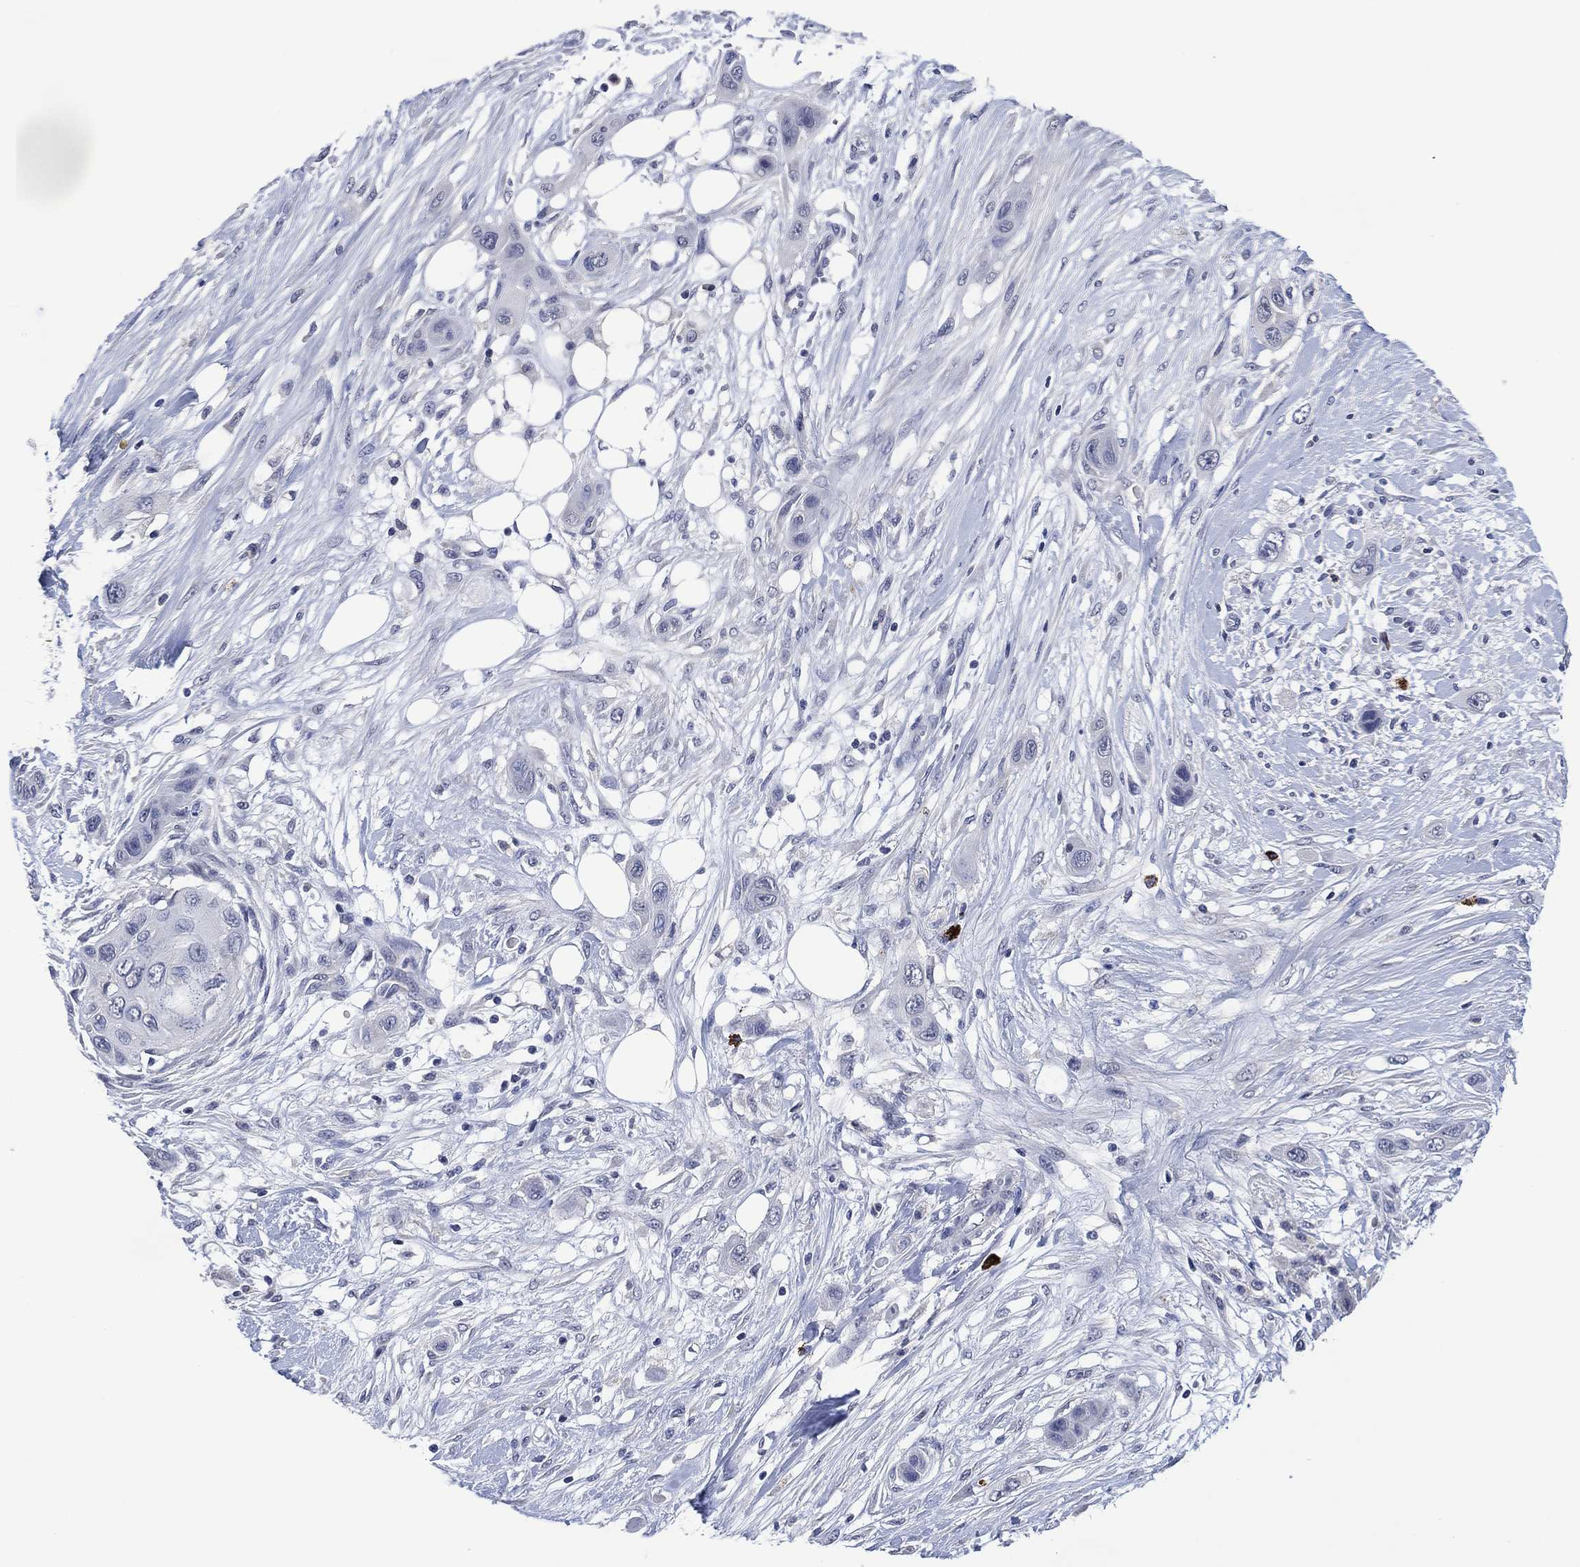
{"staining": {"intensity": "negative", "quantity": "none", "location": "none"}, "tissue": "skin cancer", "cell_type": "Tumor cells", "image_type": "cancer", "snomed": [{"axis": "morphology", "description": "Squamous cell carcinoma, NOS"}, {"axis": "topography", "description": "Skin"}], "caption": "DAB (3,3'-diaminobenzidine) immunohistochemical staining of skin squamous cell carcinoma shows no significant staining in tumor cells. Brightfield microscopy of immunohistochemistry (IHC) stained with DAB (3,3'-diaminobenzidine) (brown) and hematoxylin (blue), captured at high magnification.", "gene": "USP26", "patient": {"sex": "male", "age": 79}}